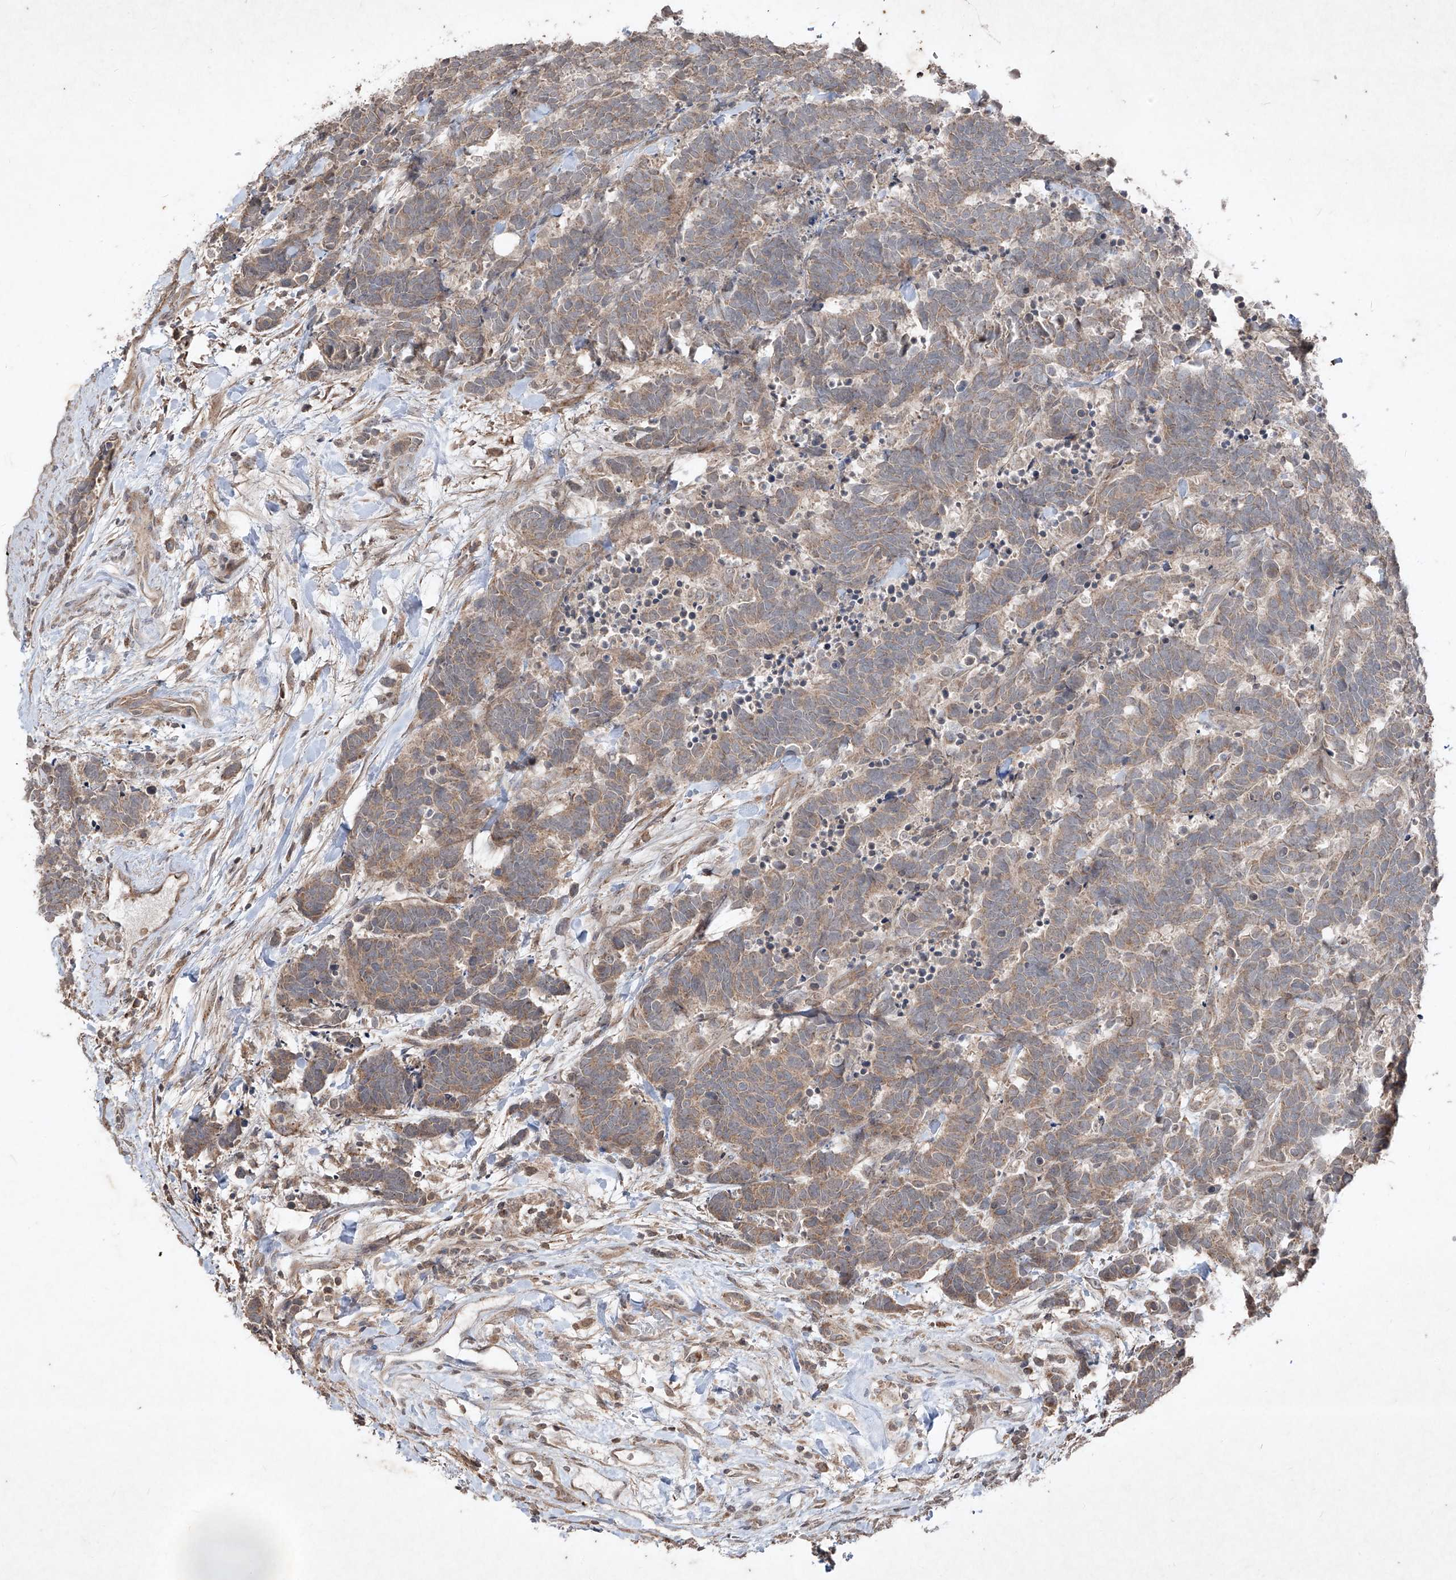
{"staining": {"intensity": "moderate", "quantity": "25%-75%", "location": "cytoplasmic/membranous"}, "tissue": "carcinoid", "cell_type": "Tumor cells", "image_type": "cancer", "snomed": [{"axis": "morphology", "description": "Carcinoma, NOS"}, {"axis": "morphology", "description": "Carcinoid, malignant, NOS"}, {"axis": "topography", "description": "Urinary bladder"}], "caption": "Moderate cytoplasmic/membranous expression for a protein is present in about 25%-75% of tumor cells of carcinoid using immunohistochemistry (IHC).", "gene": "ABCD3", "patient": {"sex": "male", "age": 57}}